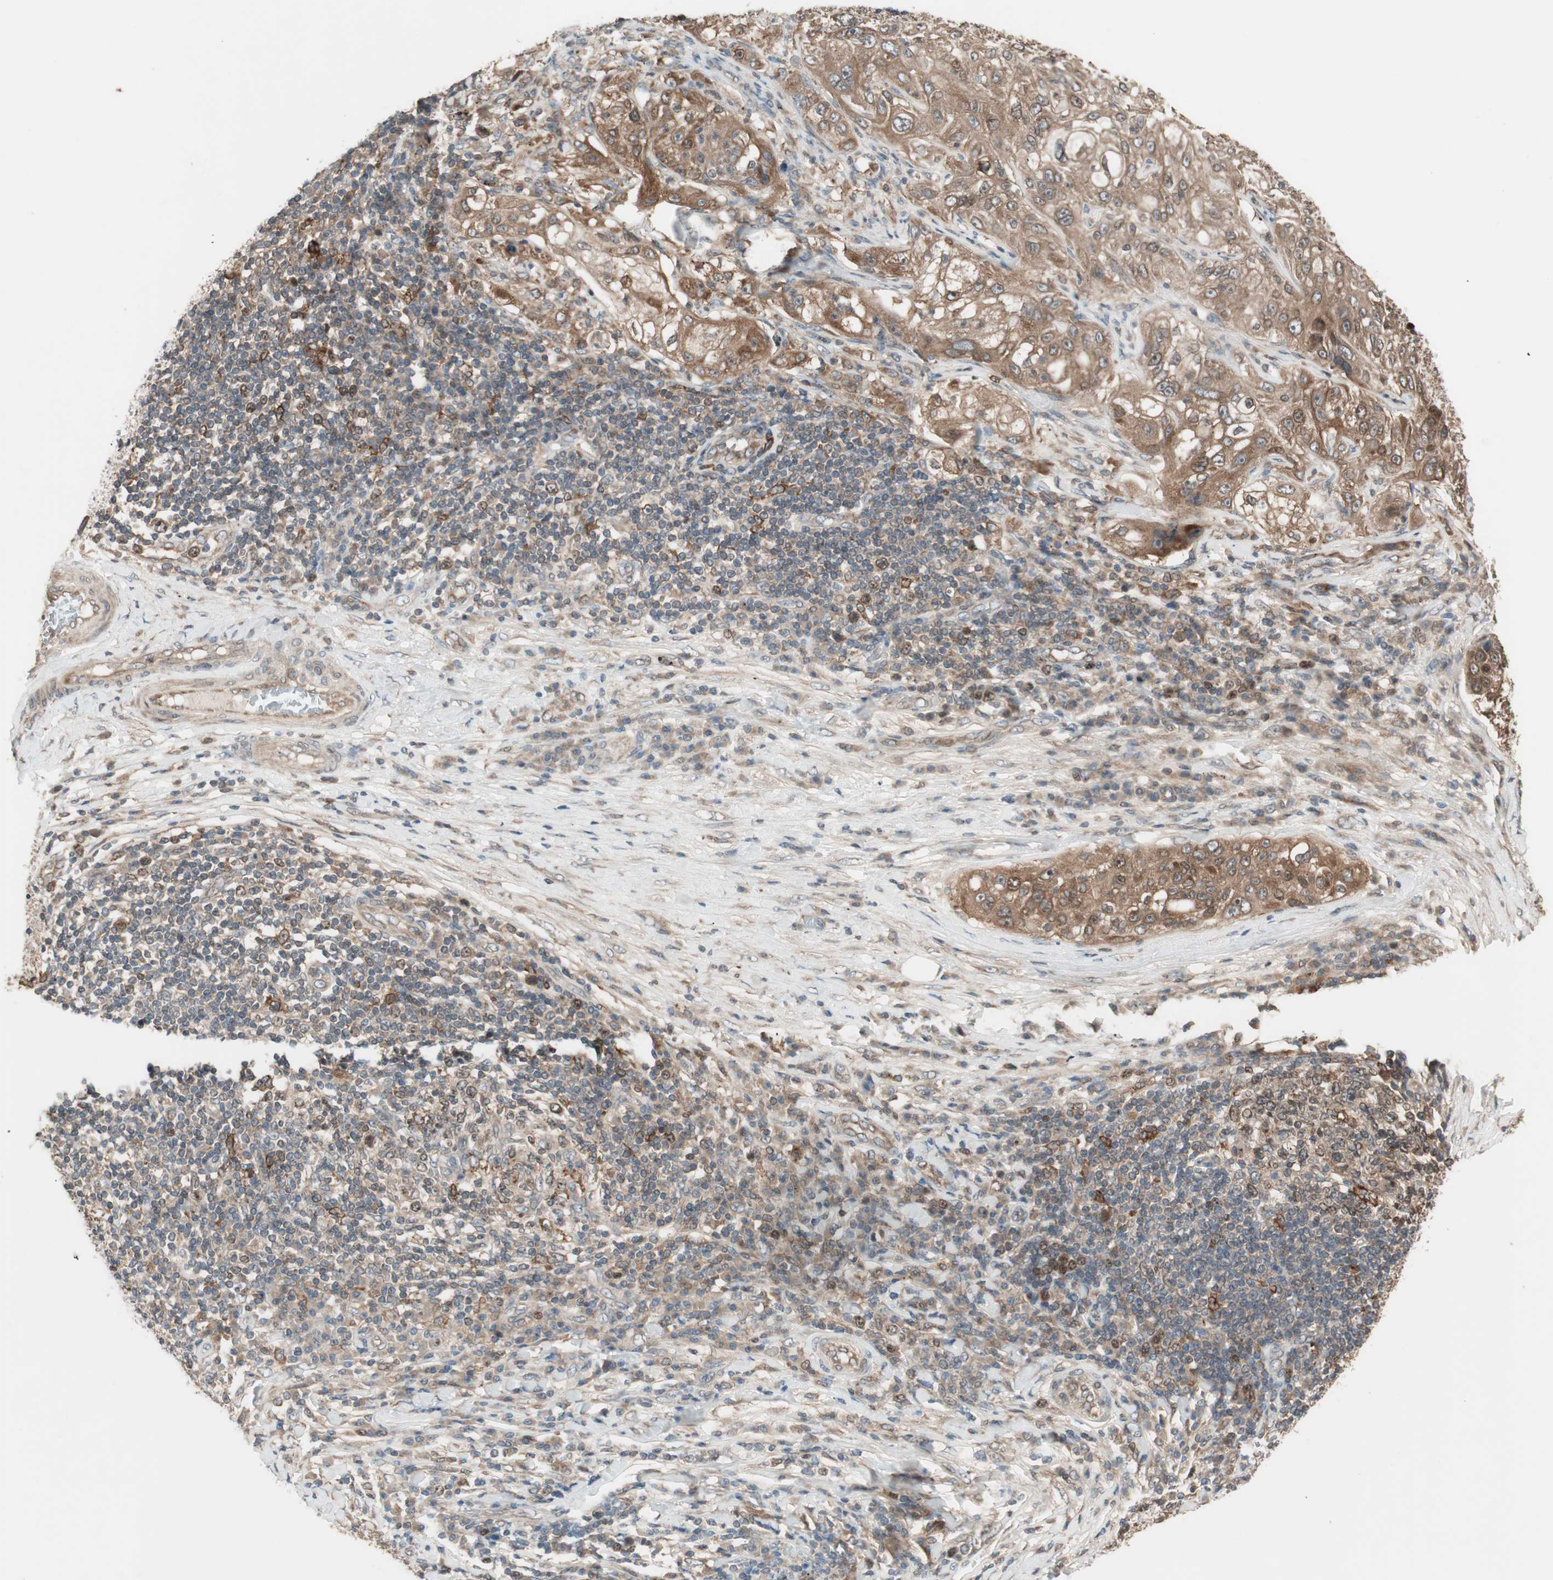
{"staining": {"intensity": "moderate", "quantity": ">75%", "location": "cytoplasmic/membranous"}, "tissue": "lung cancer", "cell_type": "Tumor cells", "image_type": "cancer", "snomed": [{"axis": "morphology", "description": "Inflammation, NOS"}, {"axis": "morphology", "description": "Squamous cell carcinoma, NOS"}, {"axis": "topography", "description": "Lymph node"}, {"axis": "topography", "description": "Soft tissue"}, {"axis": "topography", "description": "Lung"}], "caption": "High-magnification brightfield microscopy of lung cancer (squamous cell carcinoma) stained with DAB (3,3'-diaminobenzidine) (brown) and counterstained with hematoxylin (blue). tumor cells exhibit moderate cytoplasmic/membranous expression is appreciated in approximately>75% of cells. Nuclei are stained in blue.", "gene": "ATP6AP2", "patient": {"sex": "male", "age": 66}}